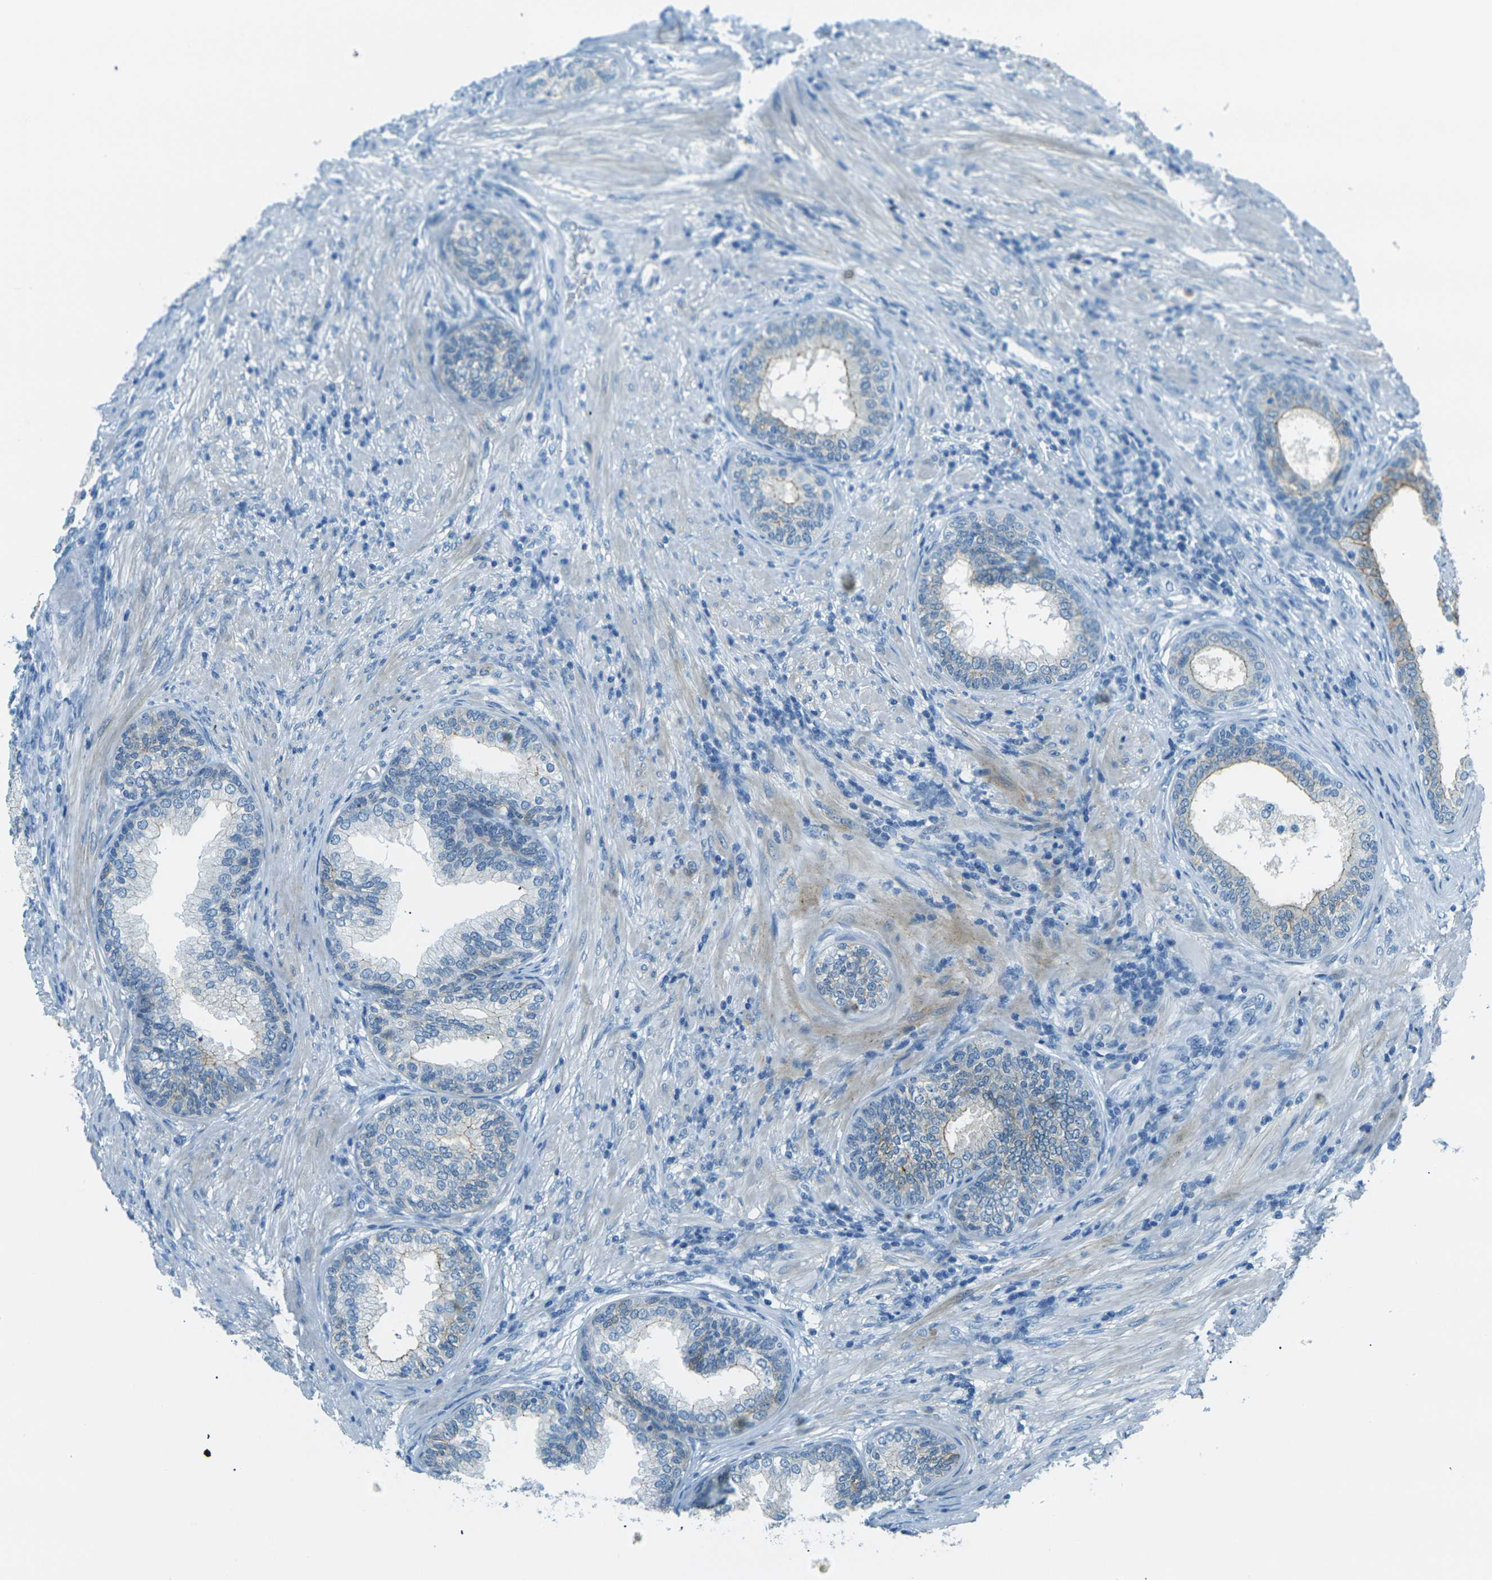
{"staining": {"intensity": "moderate", "quantity": "<25%", "location": "cytoplasmic/membranous"}, "tissue": "prostate", "cell_type": "Glandular cells", "image_type": "normal", "snomed": [{"axis": "morphology", "description": "Normal tissue, NOS"}, {"axis": "topography", "description": "Prostate"}], "caption": "Moderate cytoplasmic/membranous positivity for a protein is present in approximately <25% of glandular cells of benign prostate using immunohistochemistry.", "gene": "OCLN", "patient": {"sex": "male", "age": 76}}